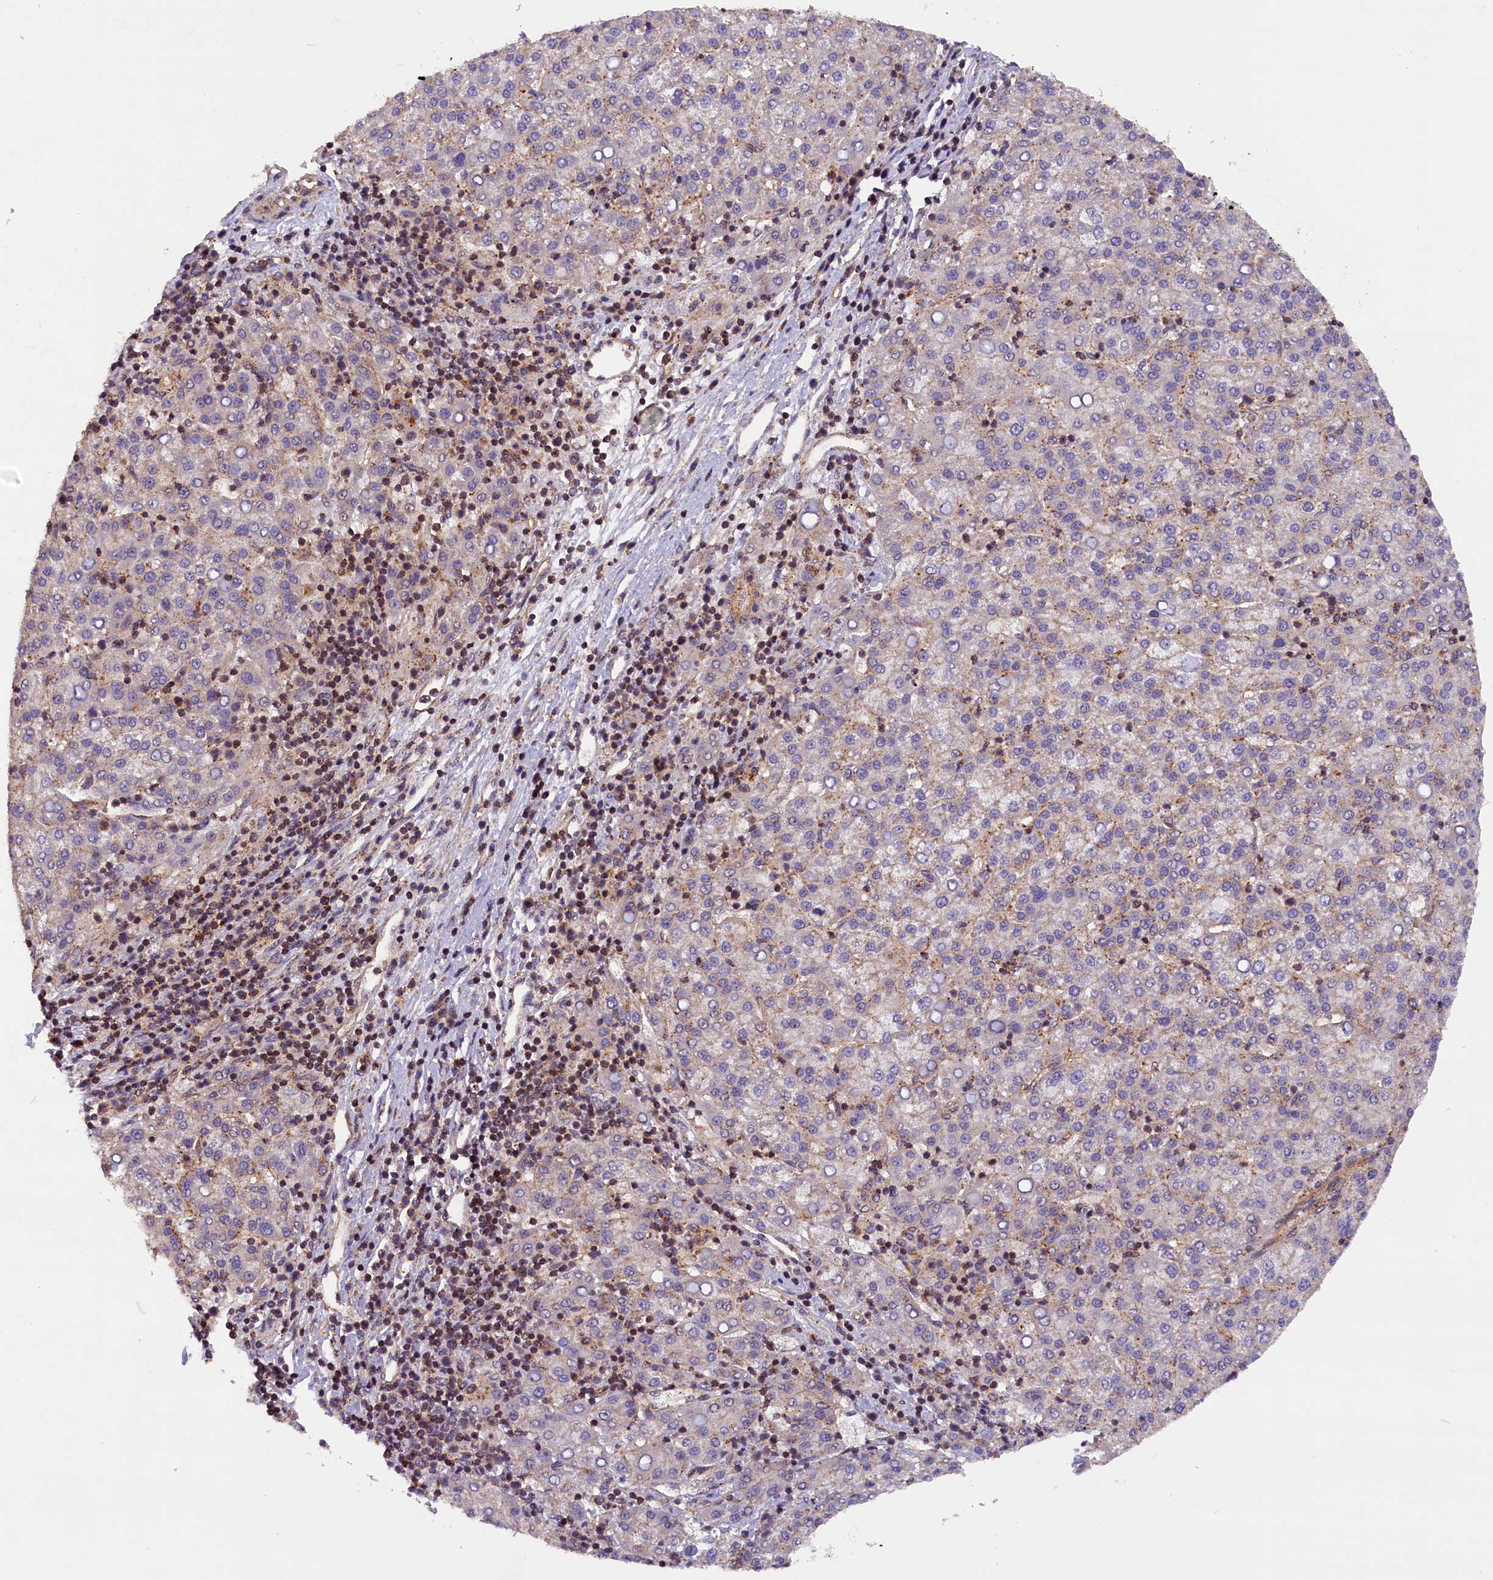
{"staining": {"intensity": "weak", "quantity": "25%-75%", "location": "cytoplasmic/membranous"}, "tissue": "liver cancer", "cell_type": "Tumor cells", "image_type": "cancer", "snomed": [{"axis": "morphology", "description": "Carcinoma, Hepatocellular, NOS"}, {"axis": "topography", "description": "Liver"}], "caption": "An image of liver cancer stained for a protein shows weak cytoplasmic/membranous brown staining in tumor cells.", "gene": "IST1", "patient": {"sex": "female", "age": 58}}